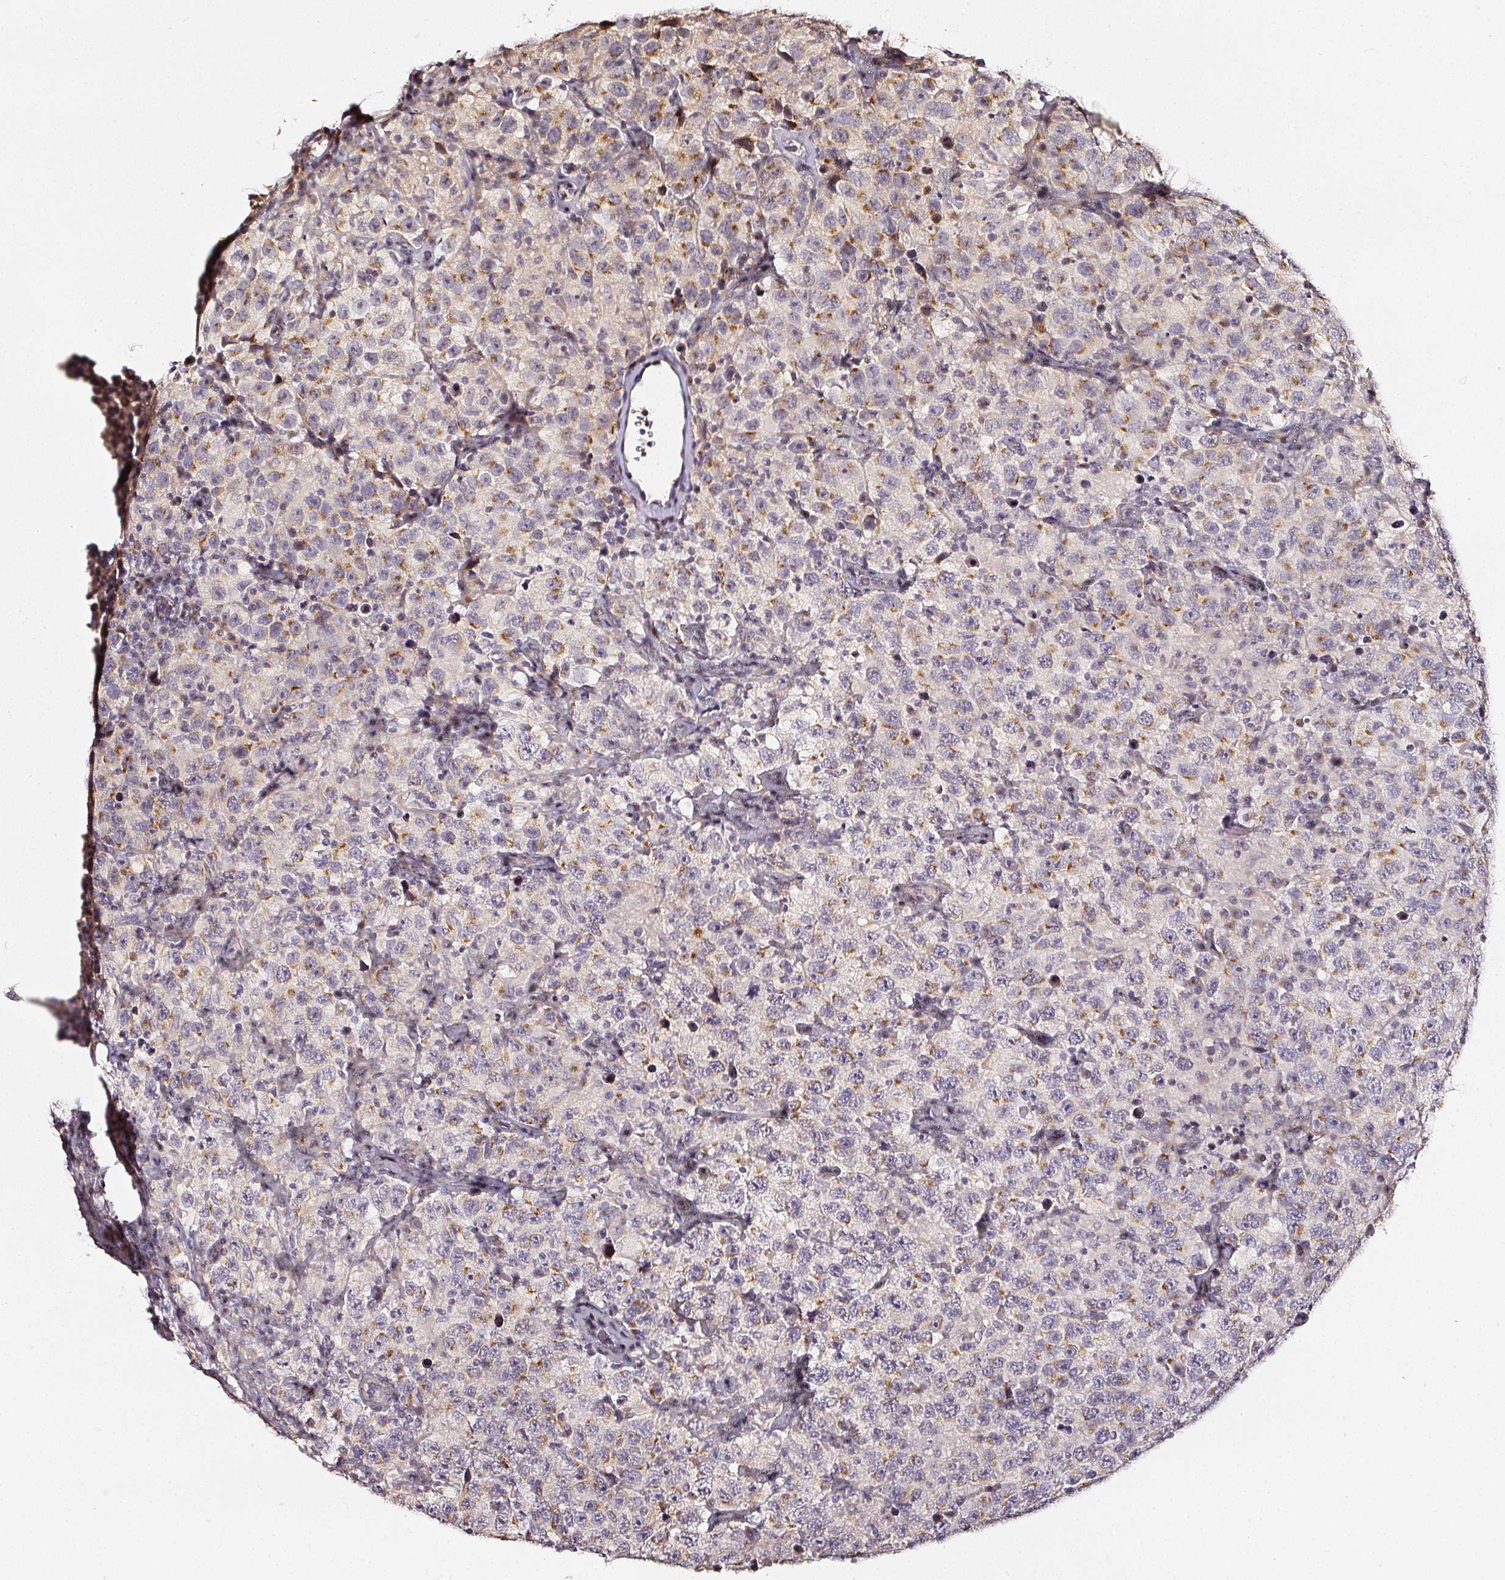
{"staining": {"intensity": "moderate", "quantity": ">75%", "location": "cytoplasmic/membranous"}, "tissue": "testis cancer", "cell_type": "Tumor cells", "image_type": "cancer", "snomed": [{"axis": "morphology", "description": "Seminoma, NOS"}, {"axis": "topography", "description": "Testis"}], "caption": "Immunohistochemistry (IHC) staining of testis seminoma, which shows medium levels of moderate cytoplasmic/membranous positivity in approximately >75% of tumor cells indicating moderate cytoplasmic/membranous protein staining. The staining was performed using DAB (brown) for protein detection and nuclei were counterstained in hematoxylin (blue).", "gene": "NTRK1", "patient": {"sex": "male", "age": 41}}